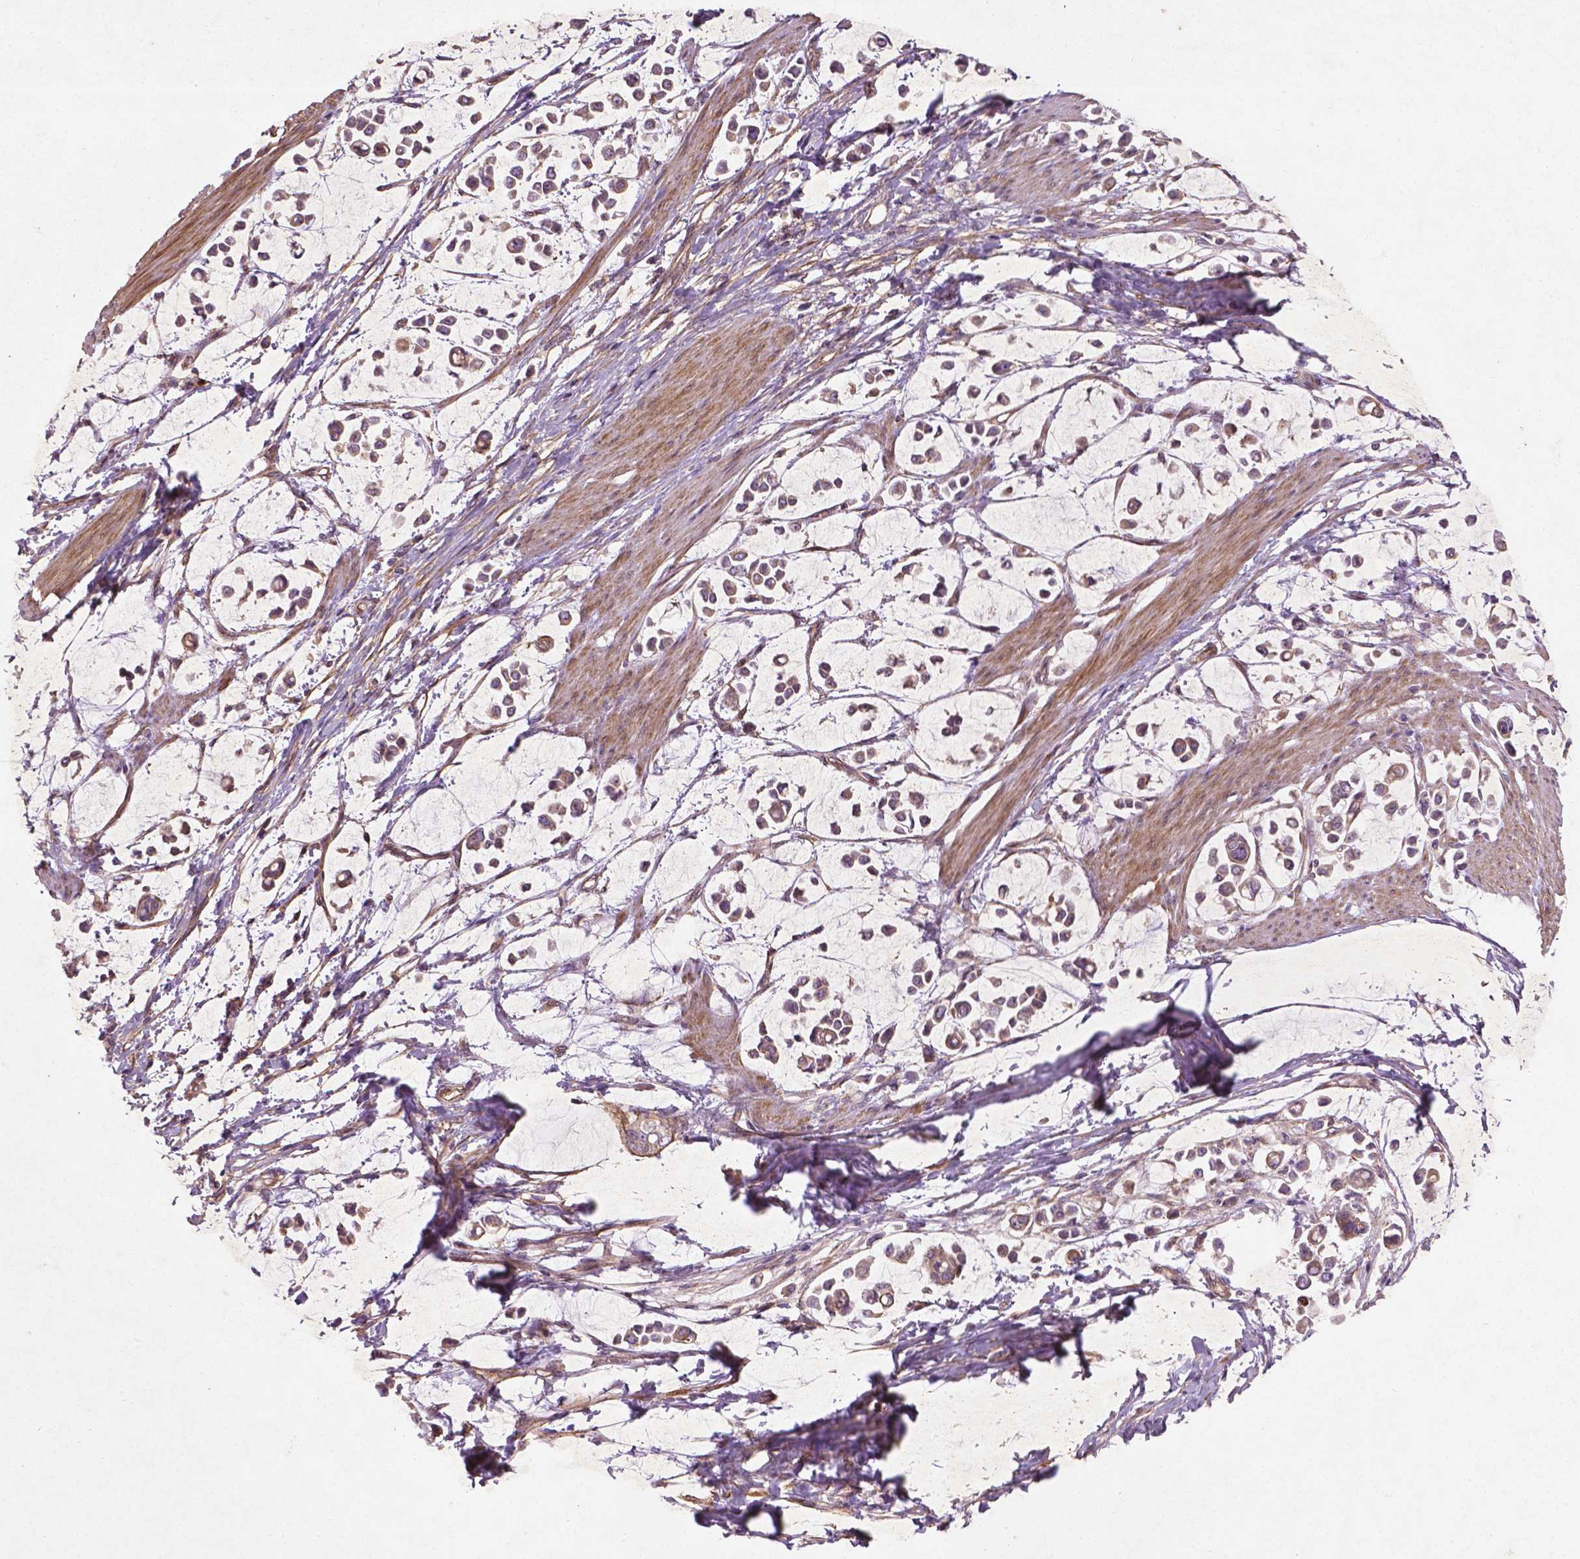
{"staining": {"intensity": "weak", "quantity": "25%-75%", "location": "cytoplasmic/membranous"}, "tissue": "stomach cancer", "cell_type": "Tumor cells", "image_type": "cancer", "snomed": [{"axis": "morphology", "description": "Adenocarcinoma, NOS"}, {"axis": "topography", "description": "Stomach"}], "caption": "Tumor cells show low levels of weak cytoplasmic/membranous positivity in about 25%-75% of cells in human stomach cancer (adenocarcinoma). (DAB (3,3'-diaminobenzidine) = brown stain, brightfield microscopy at high magnification).", "gene": "TCHP", "patient": {"sex": "male", "age": 82}}